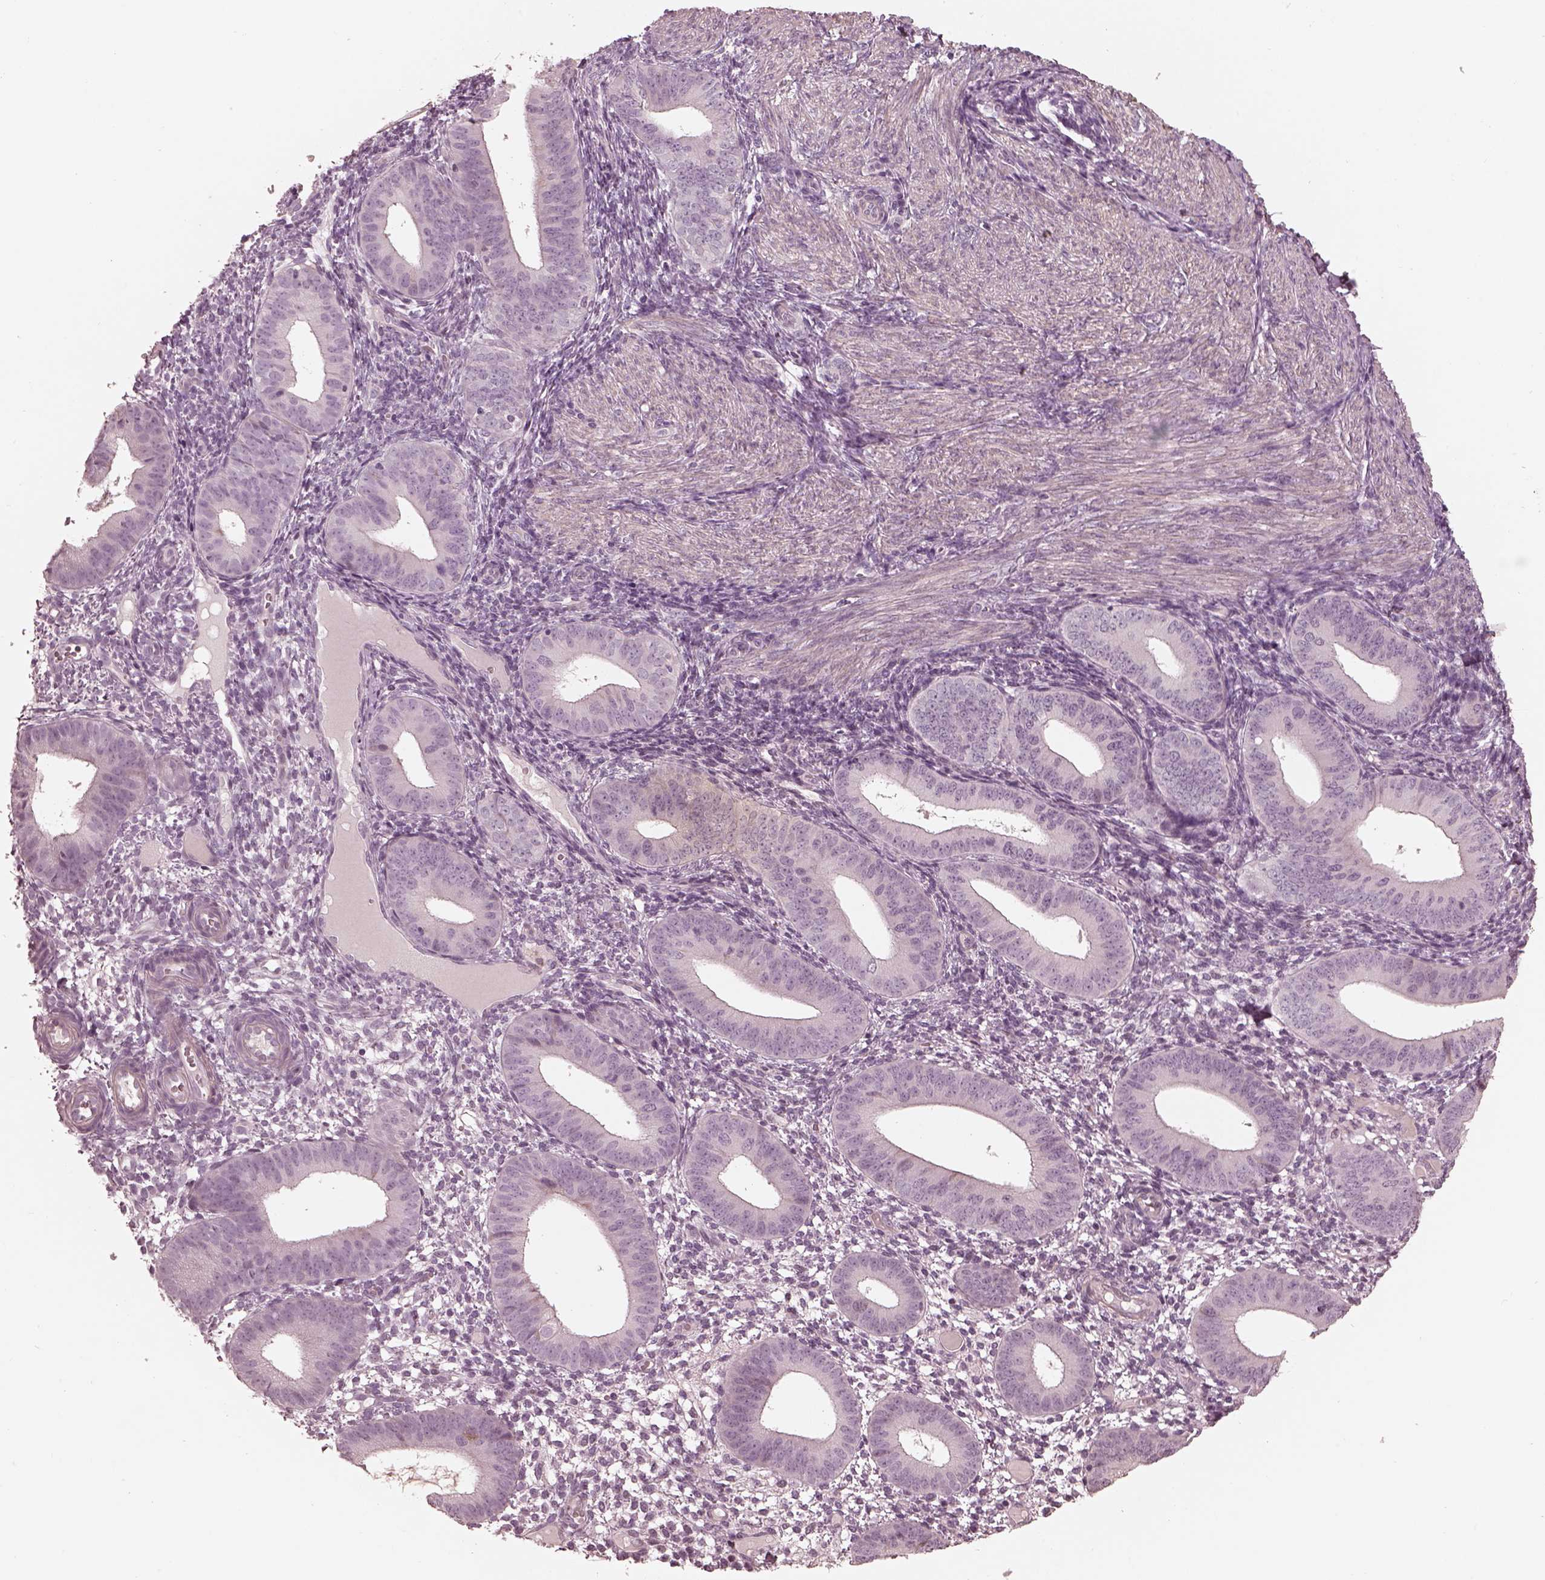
{"staining": {"intensity": "negative", "quantity": "none", "location": "none"}, "tissue": "endometrium", "cell_type": "Cells in endometrial stroma", "image_type": "normal", "snomed": [{"axis": "morphology", "description": "Normal tissue, NOS"}, {"axis": "topography", "description": "Endometrium"}], "caption": "Cells in endometrial stroma show no significant protein expression in normal endometrium.", "gene": "OPTC", "patient": {"sex": "female", "age": 39}}